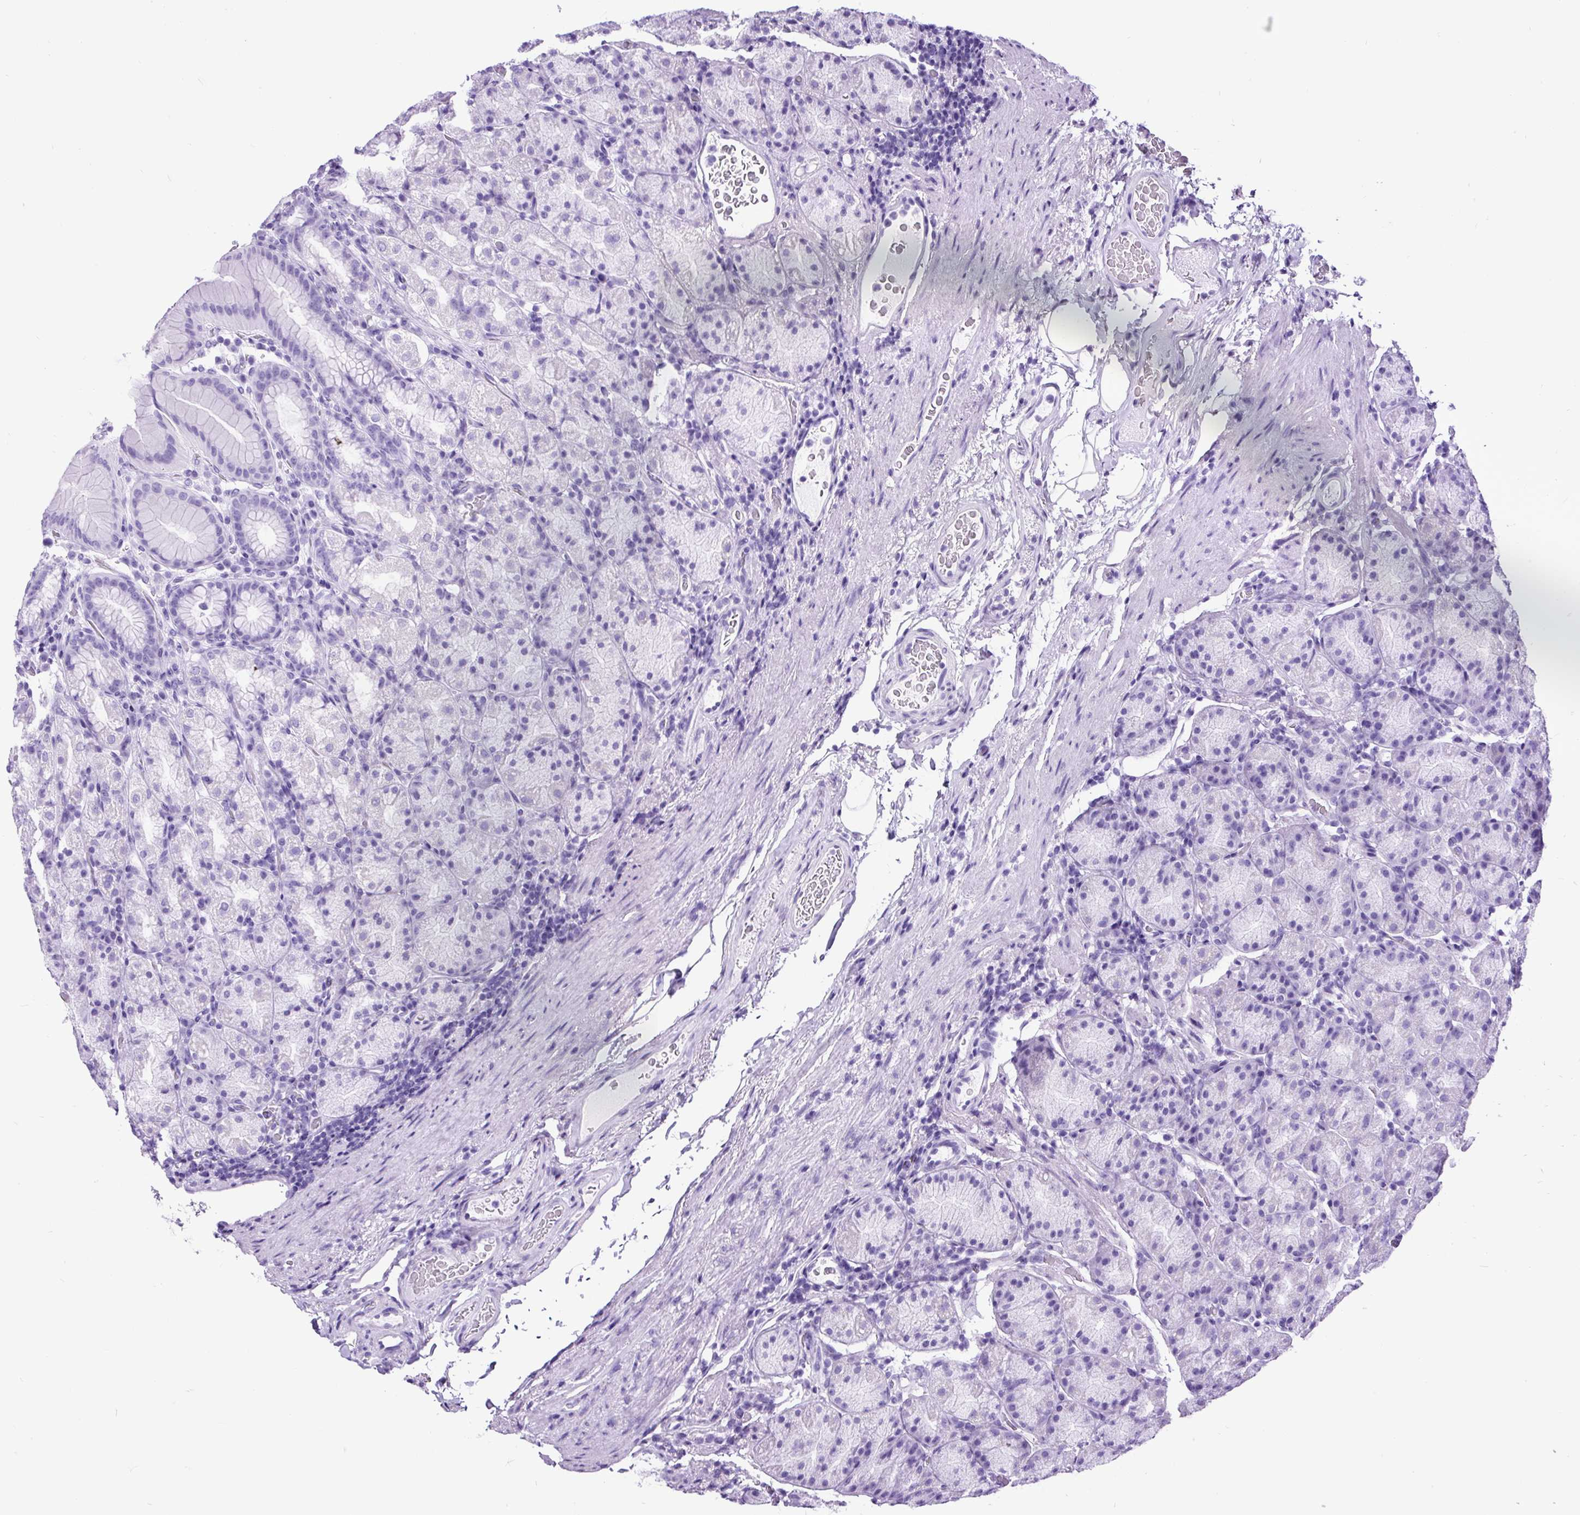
{"staining": {"intensity": "negative", "quantity": "none", "location": "none"}, "tissue": "stomach", "cell_type": "Glandular cells", "image_type": "normal", "snomed": [{"axis": "morphology", "description": "Normal tissue, NOS"}, {"axis": "topography", "description": "Stomach, upper"}, {"axis": "topography", "description": "Stomach"}], "caption": "Immunohistochemistry histopathology image of benign stomach: human stomach stained with DAB displays no significant protein staining in glandular cells. The staining was performed using DAB (3,3'-diaminobenzidine) to visualize the protein expression in brown, while the nuclei were stained in blue with hematoxylin (Magnification: 20x).", "gene": "CEL", "patient": {"sex": "male", "age": 68}}